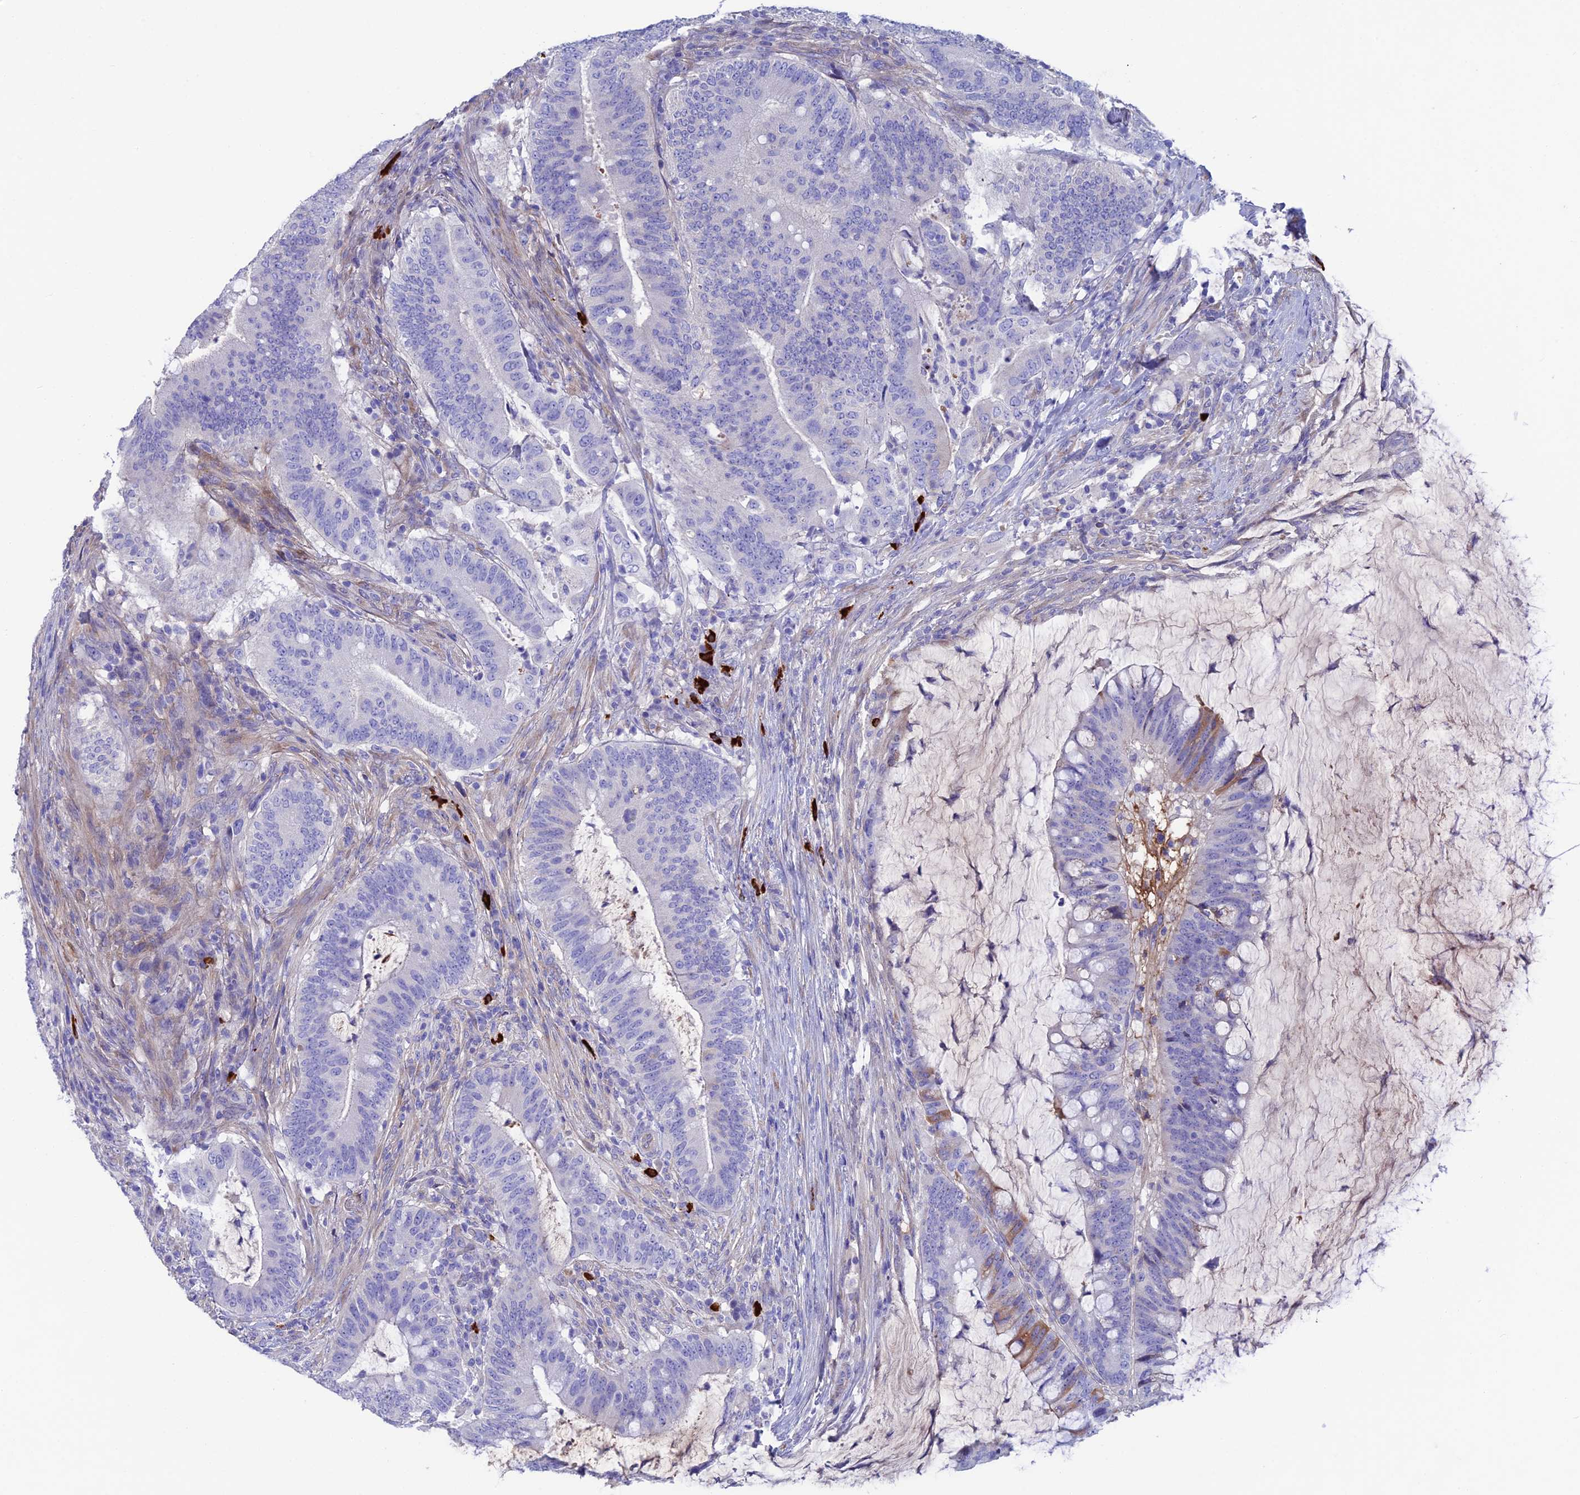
{"staining": {"intensity": "negative", "quantity": "none", "location": "none"}, "tissue": "colorectal cancer", "cell_type": "Tumor cells", "image_type": "cancer", "snomed": [{"axis": "morphology", "description": "Adenocarcinoma, NOS"}, {"axis": "topography", "description": "Colon"}], "caption": "An immunohistochemistry (IHC) histopathology image of adenocarcinoma (colorectal) is shown. There is no staining in tumor cells of adenocarcinoma (colorectal).", "gene": "SNAP91", "patient": {"sex": "female", "age": 66}}